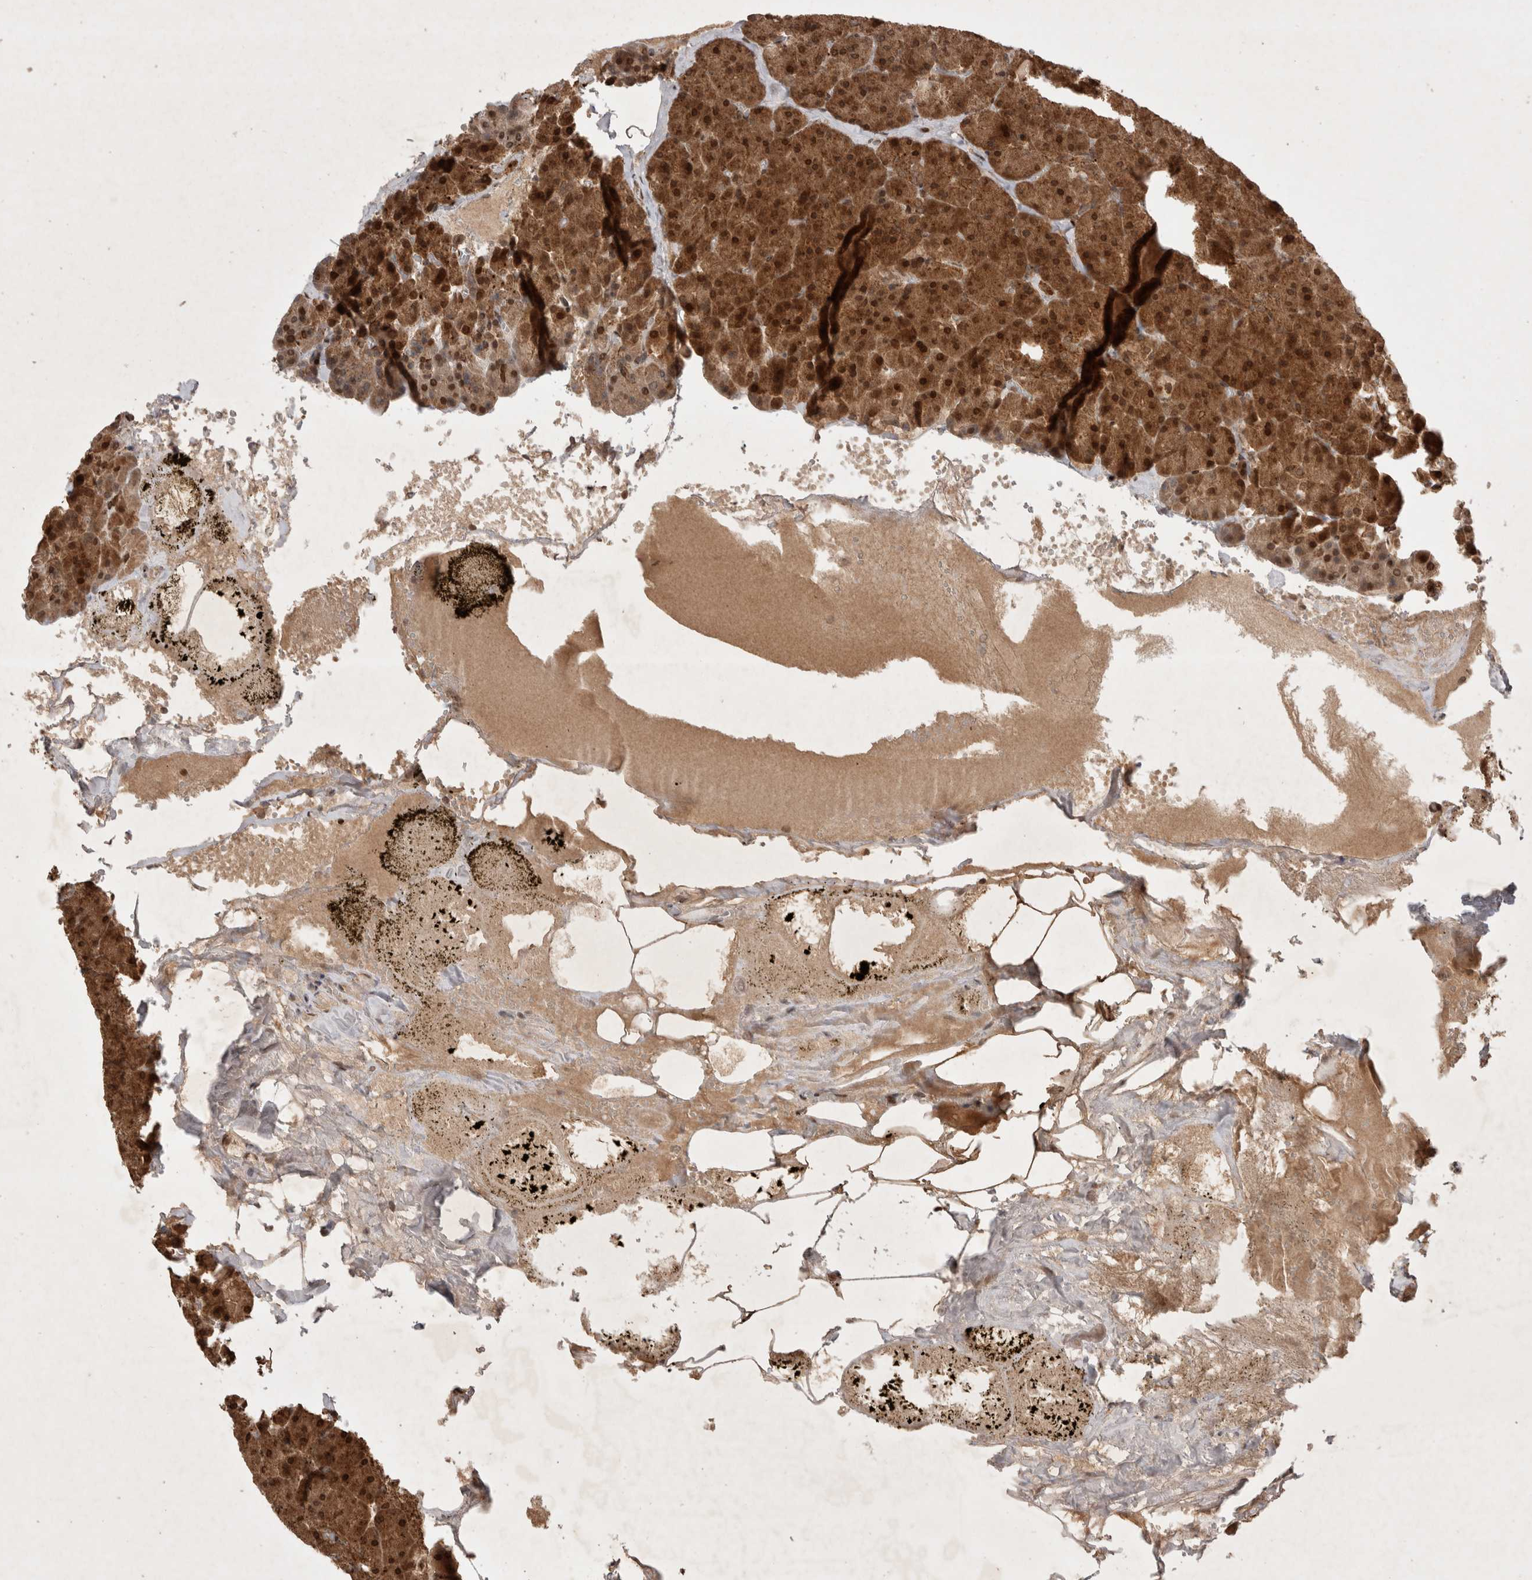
{"staining": {"intensity": "strong", "quantity": ">75%", "location": "cytoplasmic/membranous"}, "tissue": "pancreas", "cell_type": "Exocrine glandular cells", "image_type": "normal", "snomed": [{"axis": "morphology", "description": "Normal tissue, NOS"}, {"axis": "morphology", "description": "Carcinoid, malignant, NOS"}, {"axis": "topography", "description": "Pancreas"}], "caption": "Exocrine glandular cells display high levels of strong cytoplasmic/membranous expression in approximately >75% of cells in normal pancreas.", "gene": "FAM221A", "patient": {"sex": "female", "age": 35}}